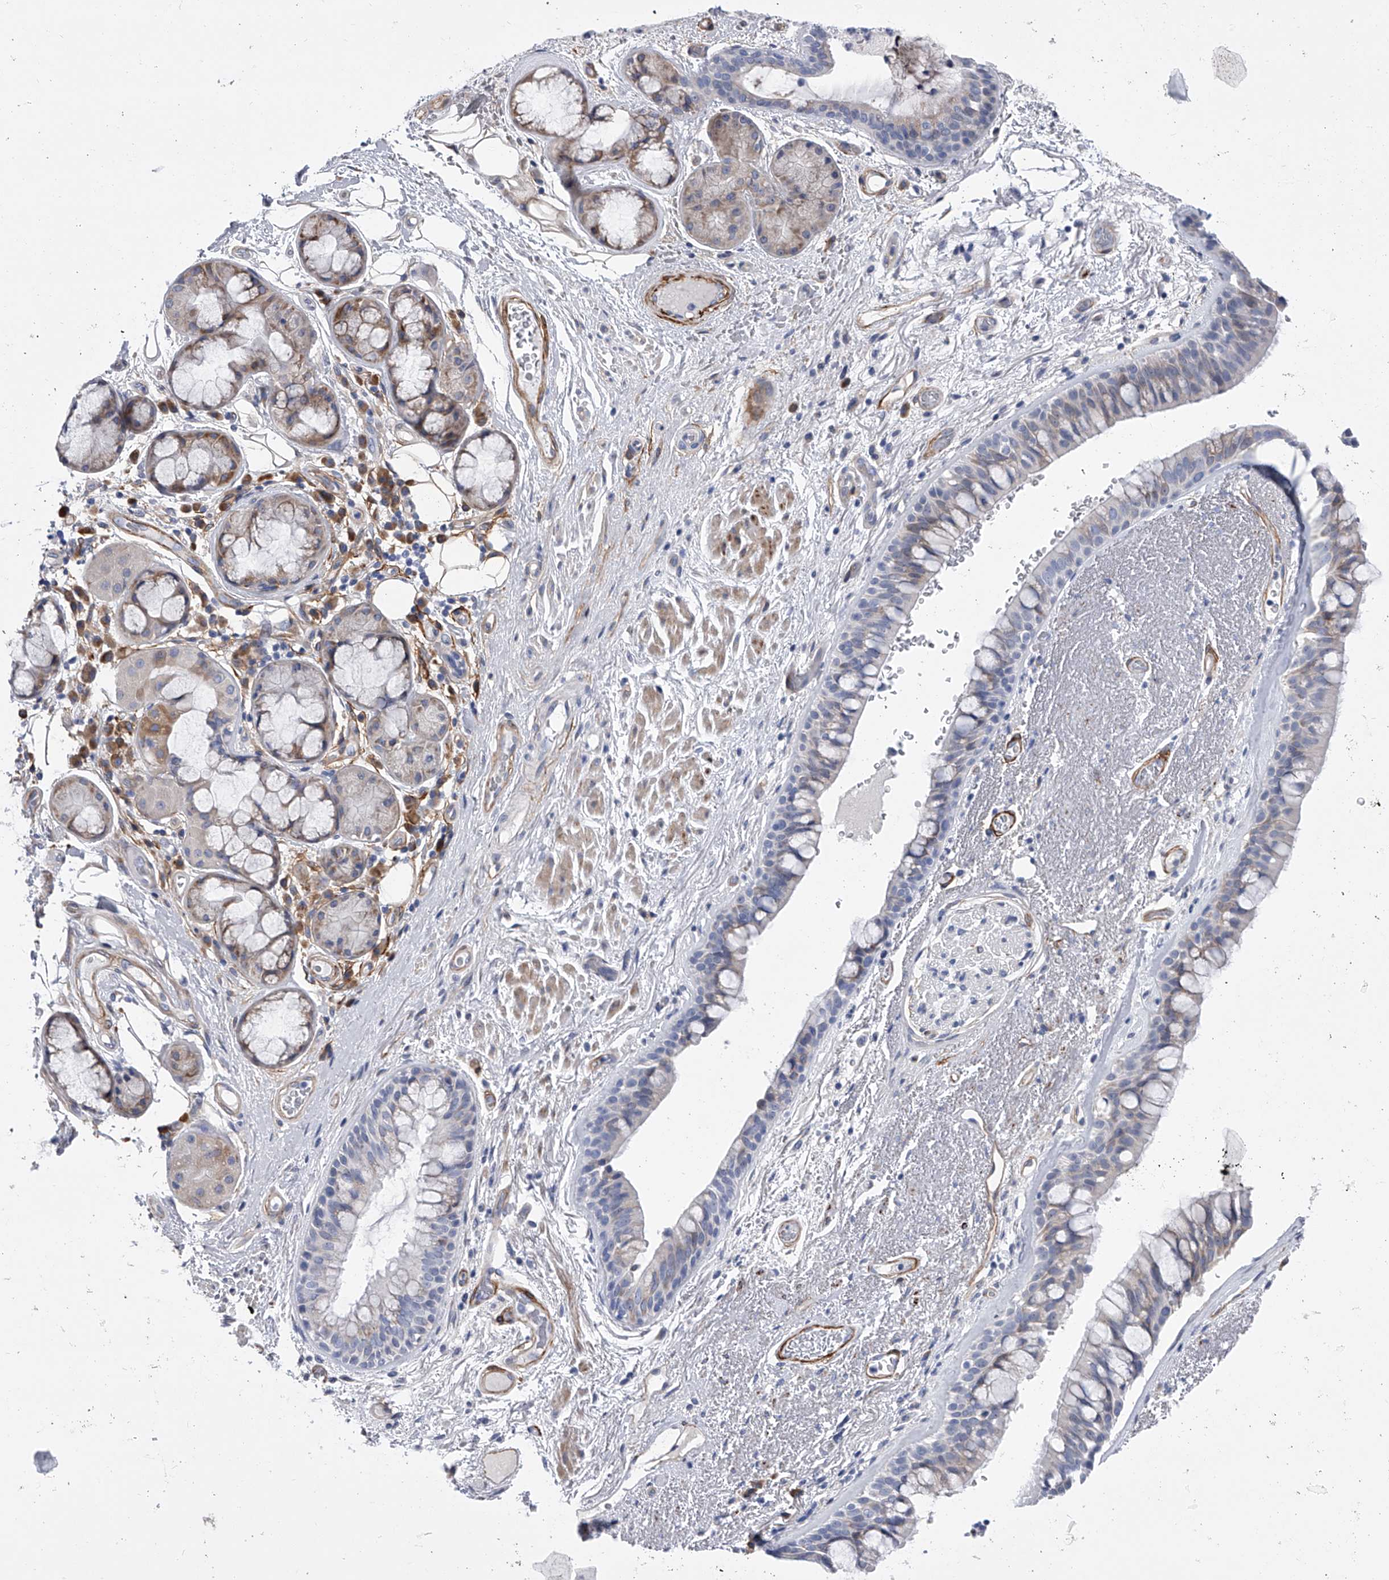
{"staining": {"intensity": "negative", "quantity": "none", "location": "none"}, "tissue": "bronchus", "cell_type": "Respiratory epithelial cells", "image_type": "normal", "snomed": [{"axis": "morphology", "description": "Normal tissue, NOS"}, {"axis": "morphology", "description": "Squamous cell carcinoma, NOS"}, {"axis": "topography", "description": "Lymph node"}, {"axis": "topography", "description": "Bronchus"}, {"axis": "topography", "description": "Lung"}], "caption": "Immunohistochemistry of unremarkable bronchus demonstrates no expression in respiratory epithelial cells.", "gene": "ALG14", "patient": {"sex": "male", "age": 66}}